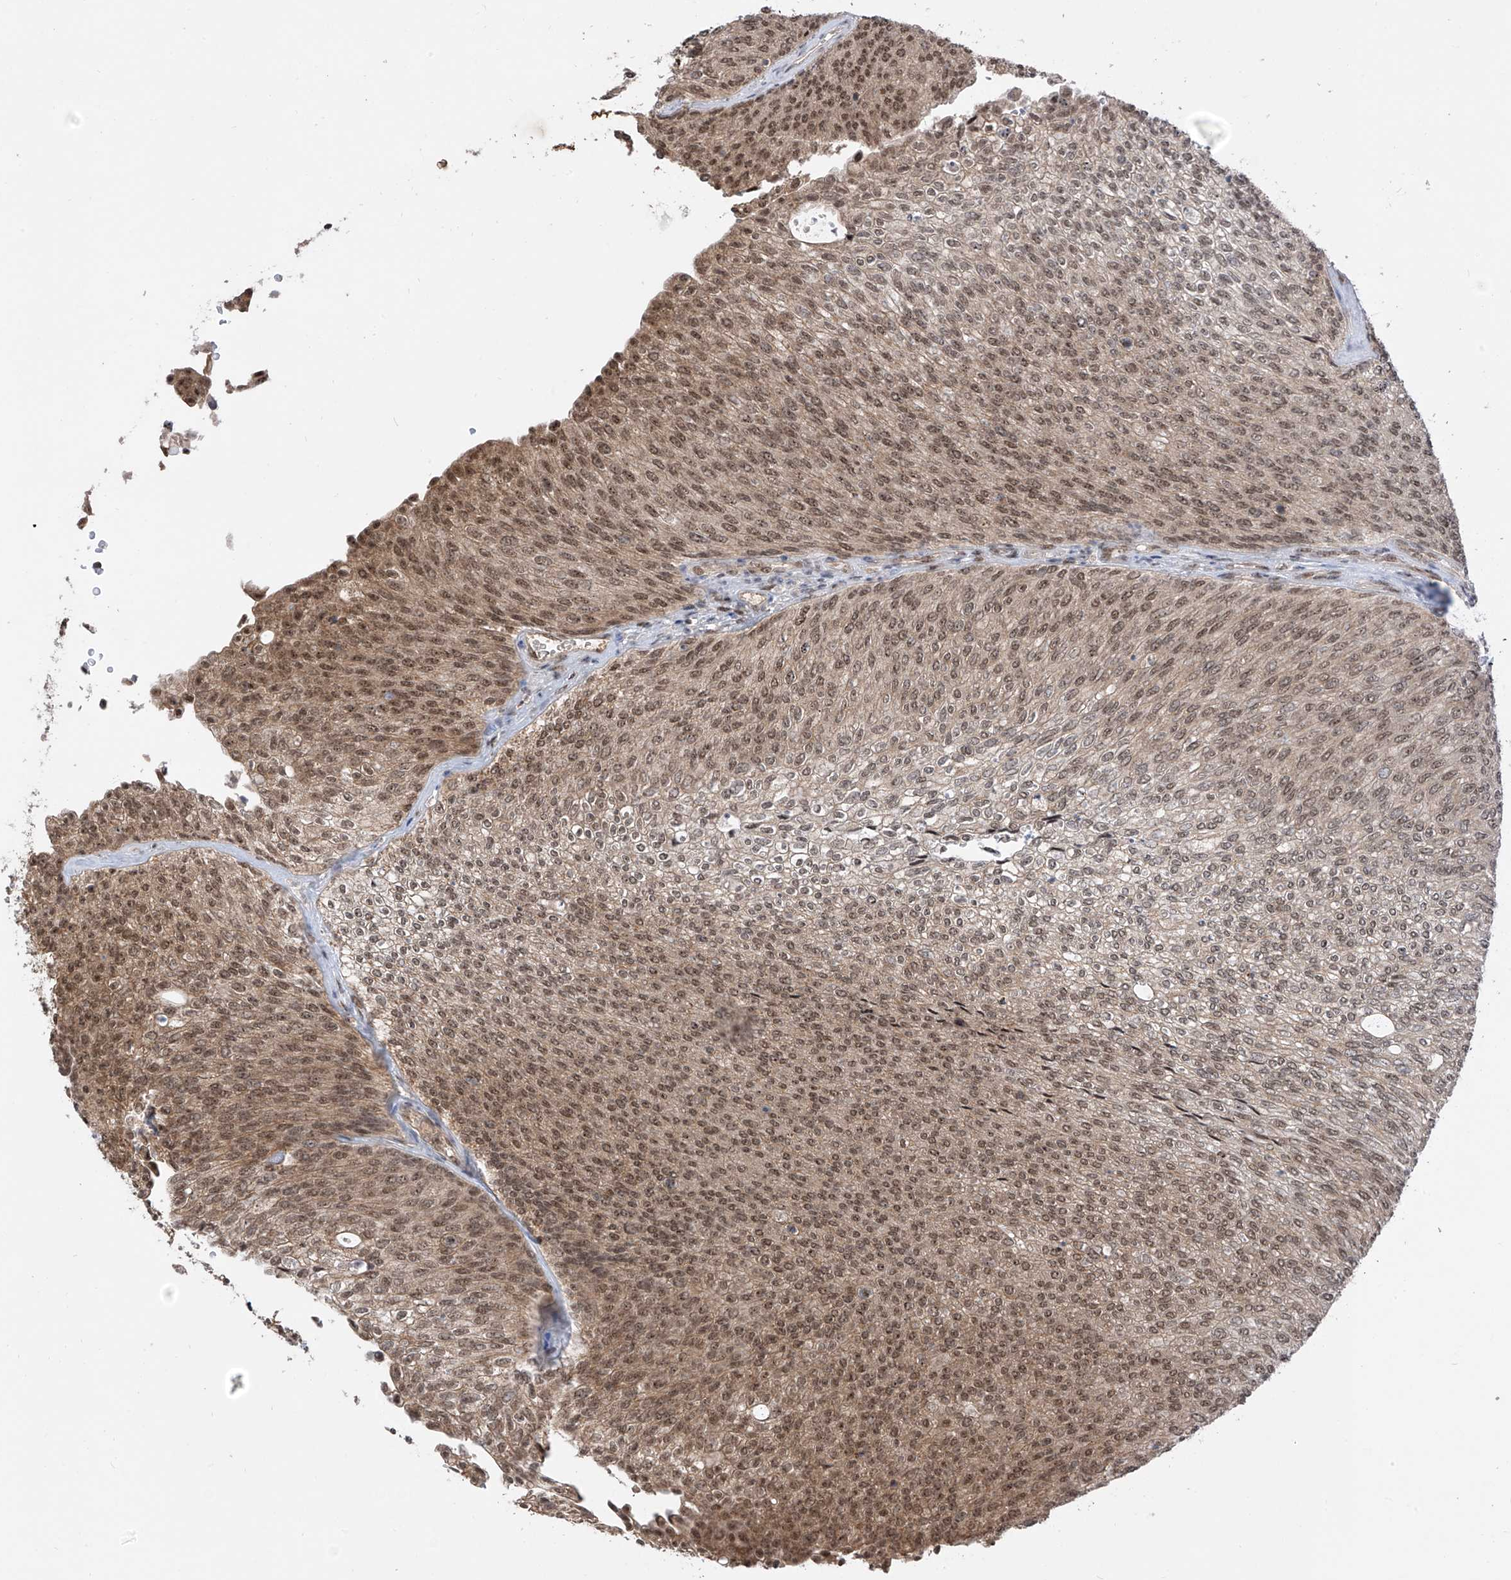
{"staining": {"intensity": "moderate", "quantity": ">75%", "location": "nuclear"}, "tissue": "urothelial cancer", "cell_type": "Tumor cells", "image_type": "cancer", "snomed": [{"axis": "morphology", "description": "Urothelial carcinoma, Low grade"}, {"axis": "topography", "description": "Urinary bladder"}], "caption": "IHC of human urothelial carcinoma (low-grade) demonstrates medium levels of moderate nuclear positivity in approximately >75% of tumor cells.", "gene": "RPAIN", "patient": {"sex": "female", "age": 79}}